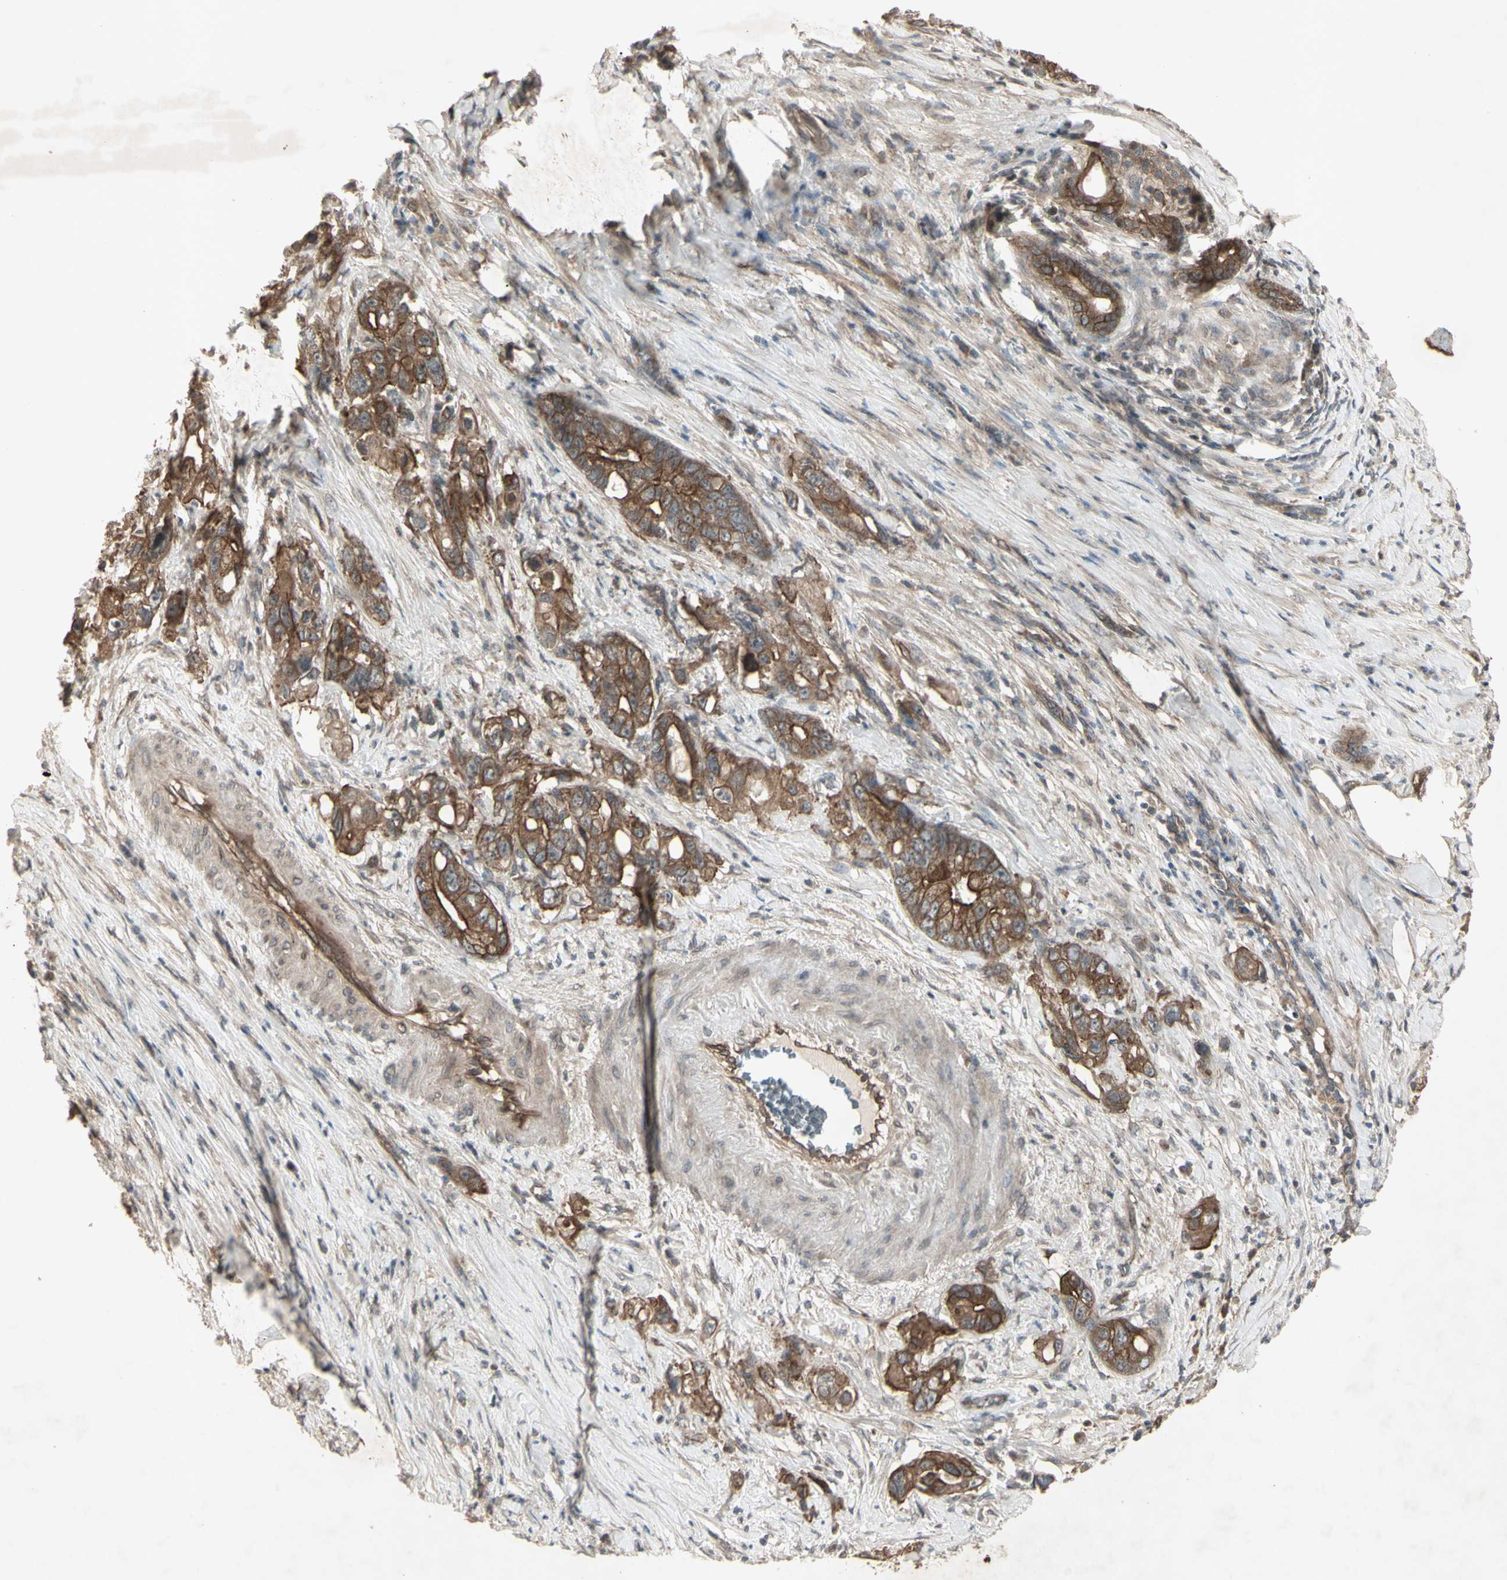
{"staining": {"intensity": "moderate", "quantity": ">75%", "location": "cytoplasmic/membranous"}, "tissue": "pancreatic cancer", "cell_type": "Tumor cells", "image_type": "cancer", "snomed": [{"axis": "morphology", "description": "Normal tissue, NOS"}, {"axis": "topography", "description": "Pancreas"}], "caption": "Pancreatic cancer was stained to show a protein in brown. There is medium levels of moderate cytoplasmic/membranous positivity in approximately >75% of tumor cells.", "gene": "JAG1", "patient": {"sex": "male", "age": 42}}